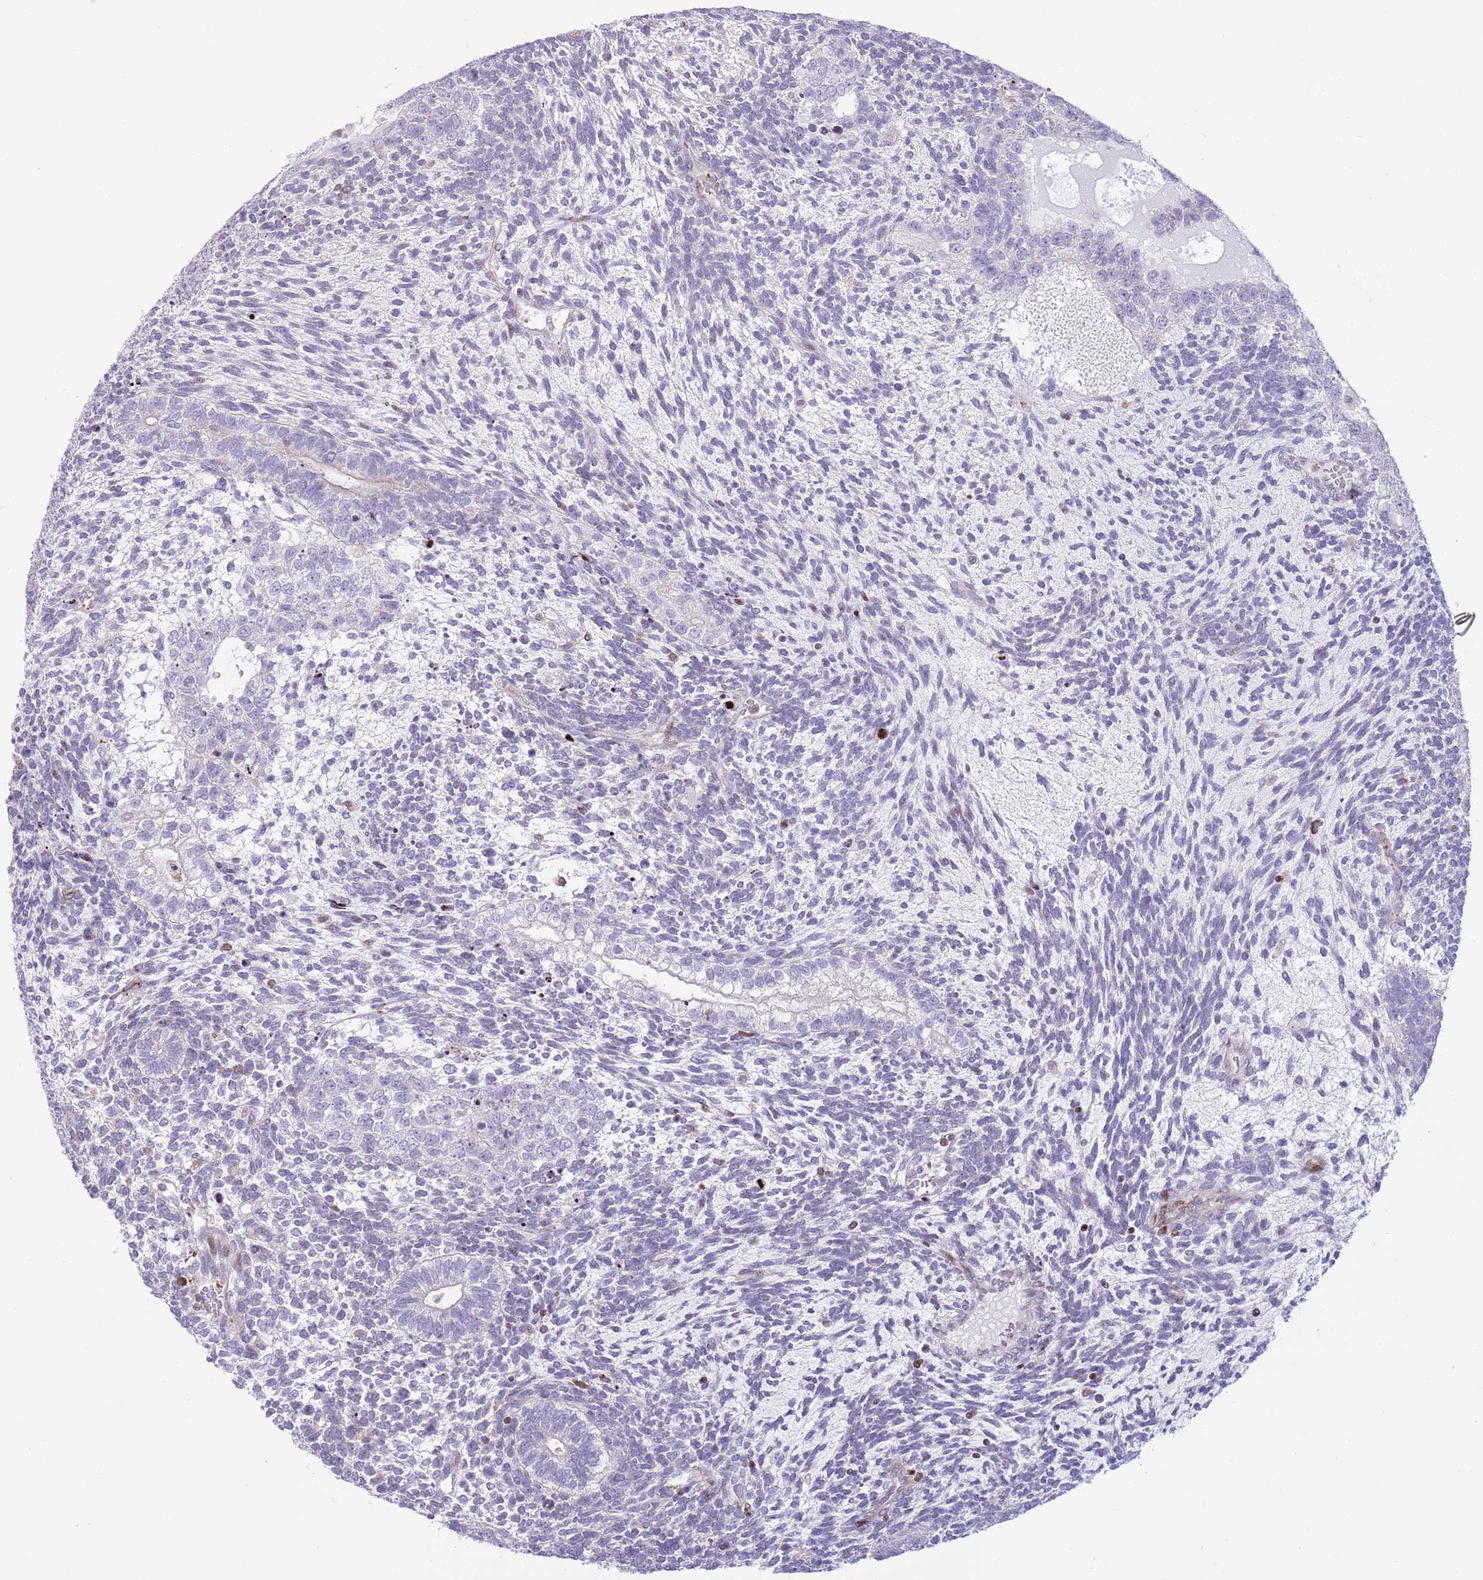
{"staining": {"intensity": "negative", "quantity": "none", "location": "none"}, "tissue": "testis cancer", "cell_type": "Tumor cells", "image_type": "cancer", "snomed": [{"axis": "morphology", "description": "Carcinoma, Embryonal, NOS"}, {"axis": "topography", "description": "Testis"}], "caption": "The micrograph displays no significant expression in tumor cells of testis embryonal carcinoma.", "gene": "ANO8", "patient": {"sex": "male", "age": 23}}